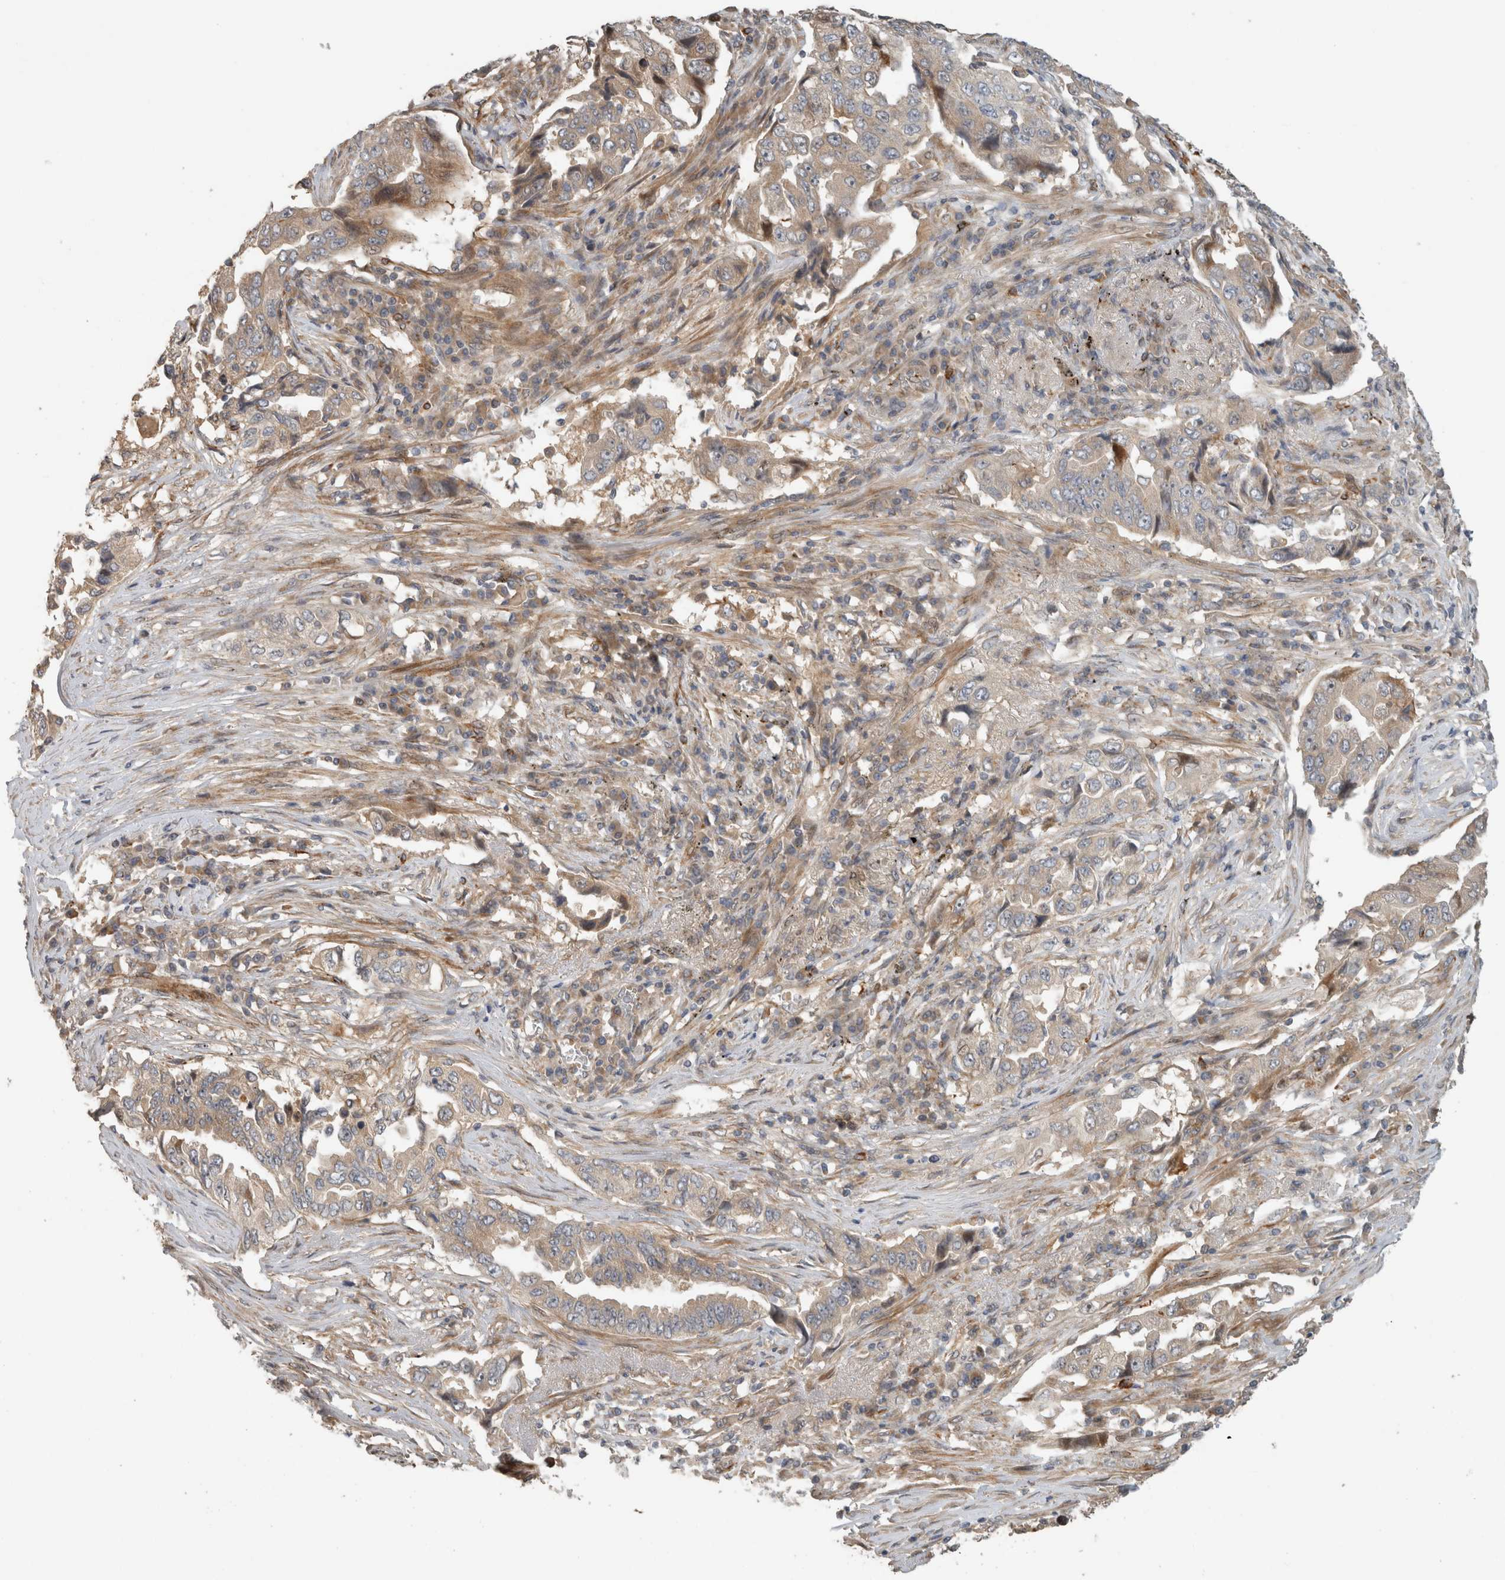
{"staining": {"intensity": "weak", "quantity": "25%-75%", "location": "cytoplasmic/membranous"}, "tissue": "lung cancer", "cell_type": "Tumor cells", "image_type": "cancer", "snomed": [{"axis": "morphology", "description": "Adenocarcinoma, NOS"}, {"axis": "topography", "description": "Lung"}], "caption": "High-power microscopy captured an IHC micrograph of lung cancer (adenocarcinoma), revealing weak cytoplasmic/membranous expression in about 25%-75% of tumor cells.", "gene": "SIPA1L2", "patient": {"sex": "female", "age": 51}}